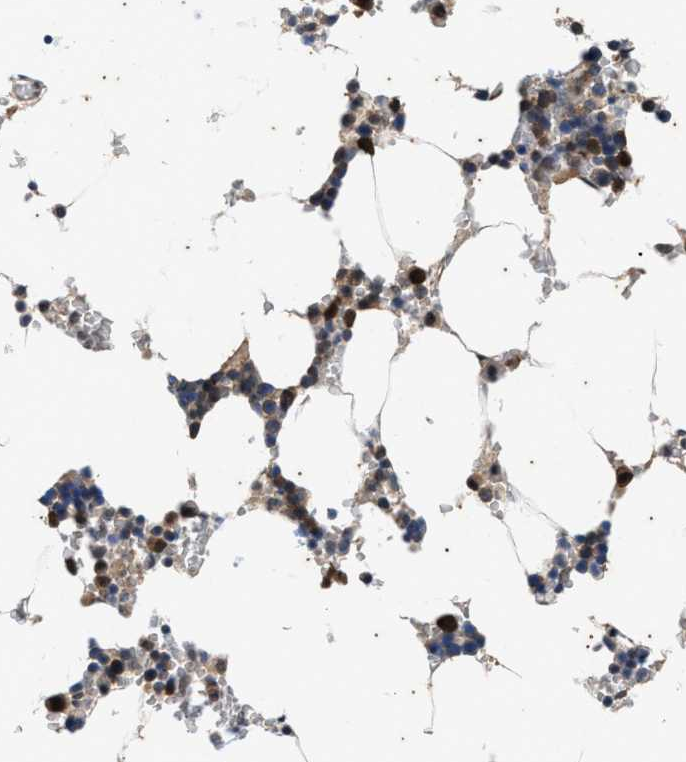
{"staining": {"intensity": "moderate", "quantity": "<25%", "location": "cytoplasmic/membranous"}, "tissue": "bone marrow", "cell_type": "Hematopoietic cells", "image_type": "normal", "snomed": [{"axis": "morphology", "description": "Normal tissue, NOS"}, {"axis": "topography", "description": "Bone marrow"}], "caption": "Immunohistochemistry (IHC) (DAB) staining of normal human bone marrow displays moderate cytoplasmic/membranous protein positivity in about <25% of hematopoietic cells.", "gene": "COX19", "patient": {"sex": "male", "age": 70}}